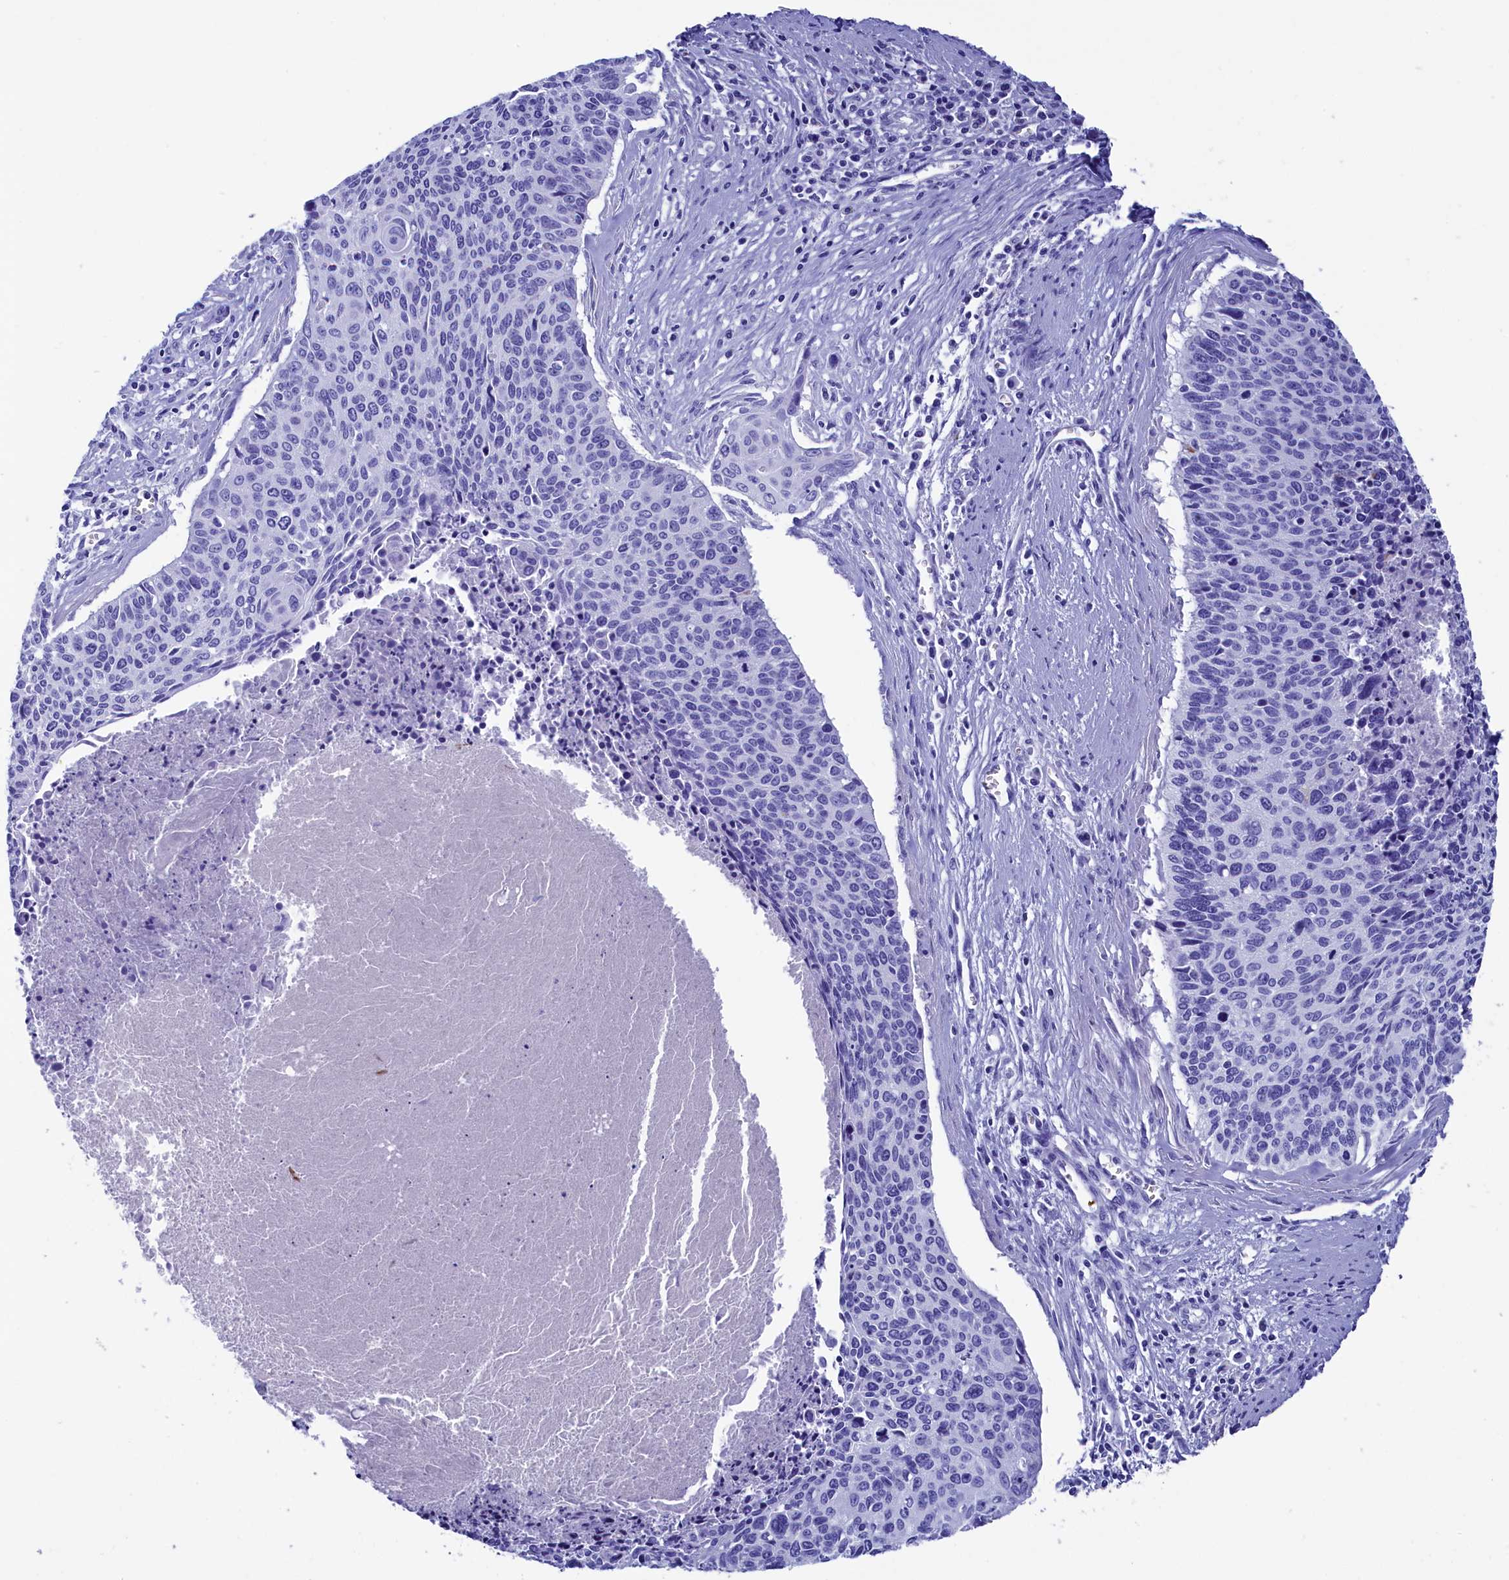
{"staining": {"intensity": "negative", "quantity": "none", "location": "none"}, "tissue": "cervical cancer", "cell_type": "Tumor cells", "image_type": "cancer", "snomed": [{"axis": "morphology", "description": "Squamous cell carcinoma, NOS"}, {"axis": "topography", "description": "Cervix"}], "caption": "Tumor cells are negative for brown protein staining in cervical squamous cell carcinoma. (Immunohistochemistry, brightfield microscopy, high magnification).", "gene": "ANKRD29", "patient": {"sex": "female", "age": 55}}